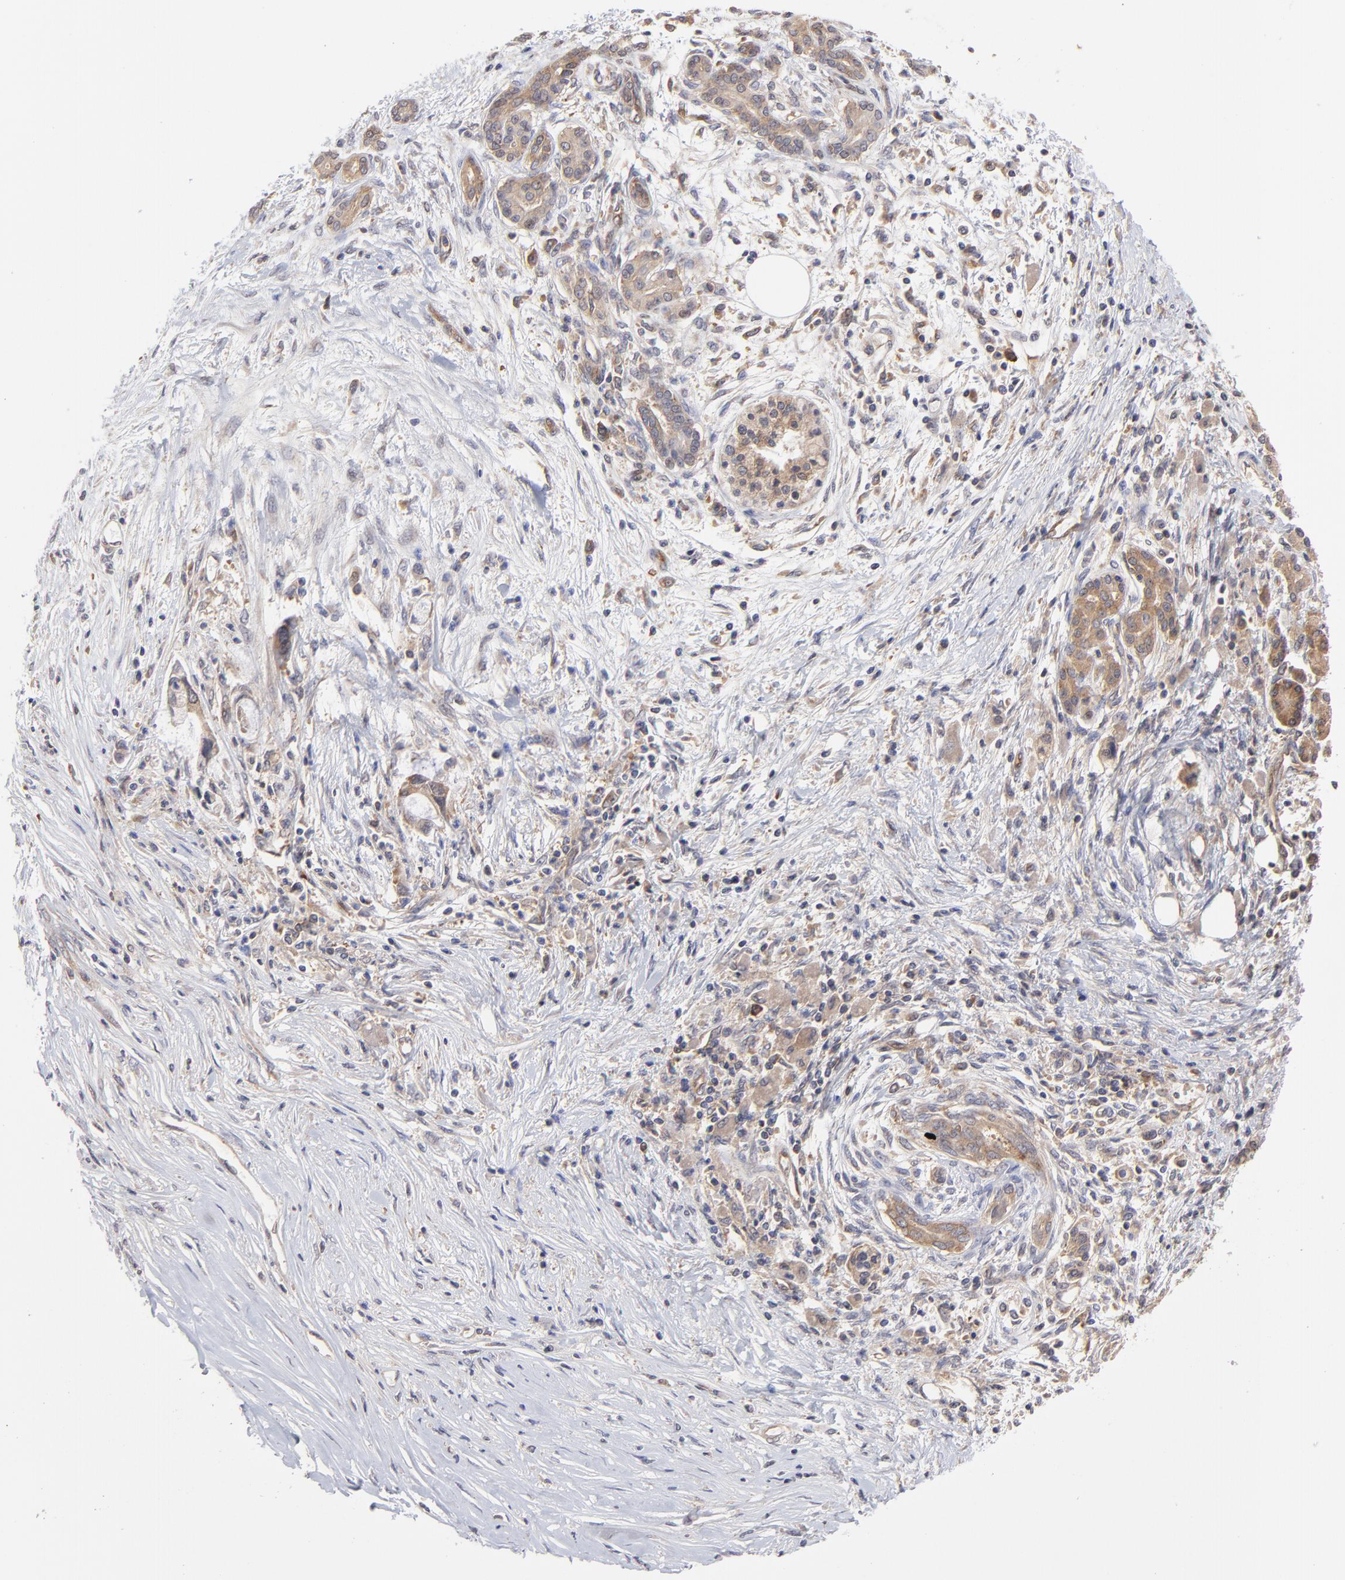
{"staining": {"intensity": "weak", "quantity": ">75%", "location": "cytoplasmic/membranous"}, "tissue": "pancreatic cancer", "cell_type": "Tumor cells", "image_type": "cancer", "snomed": [{"axis": "morphology", "description": "Adenocarcinoma, NOS"}, {"axis": "topography", "description": "Pancreas"}], "caption": "A brown stain labels weak cytoplasmic/membranous expression of a protein in human pancreatic cancer (adenocarcinoma) tumor cells. (DAB (3,3'-diaminobenzidine) IHC with brightfield microscopy, high magnification).", "gene": "GART", "patient": {"sex": "female", "age": 59}}